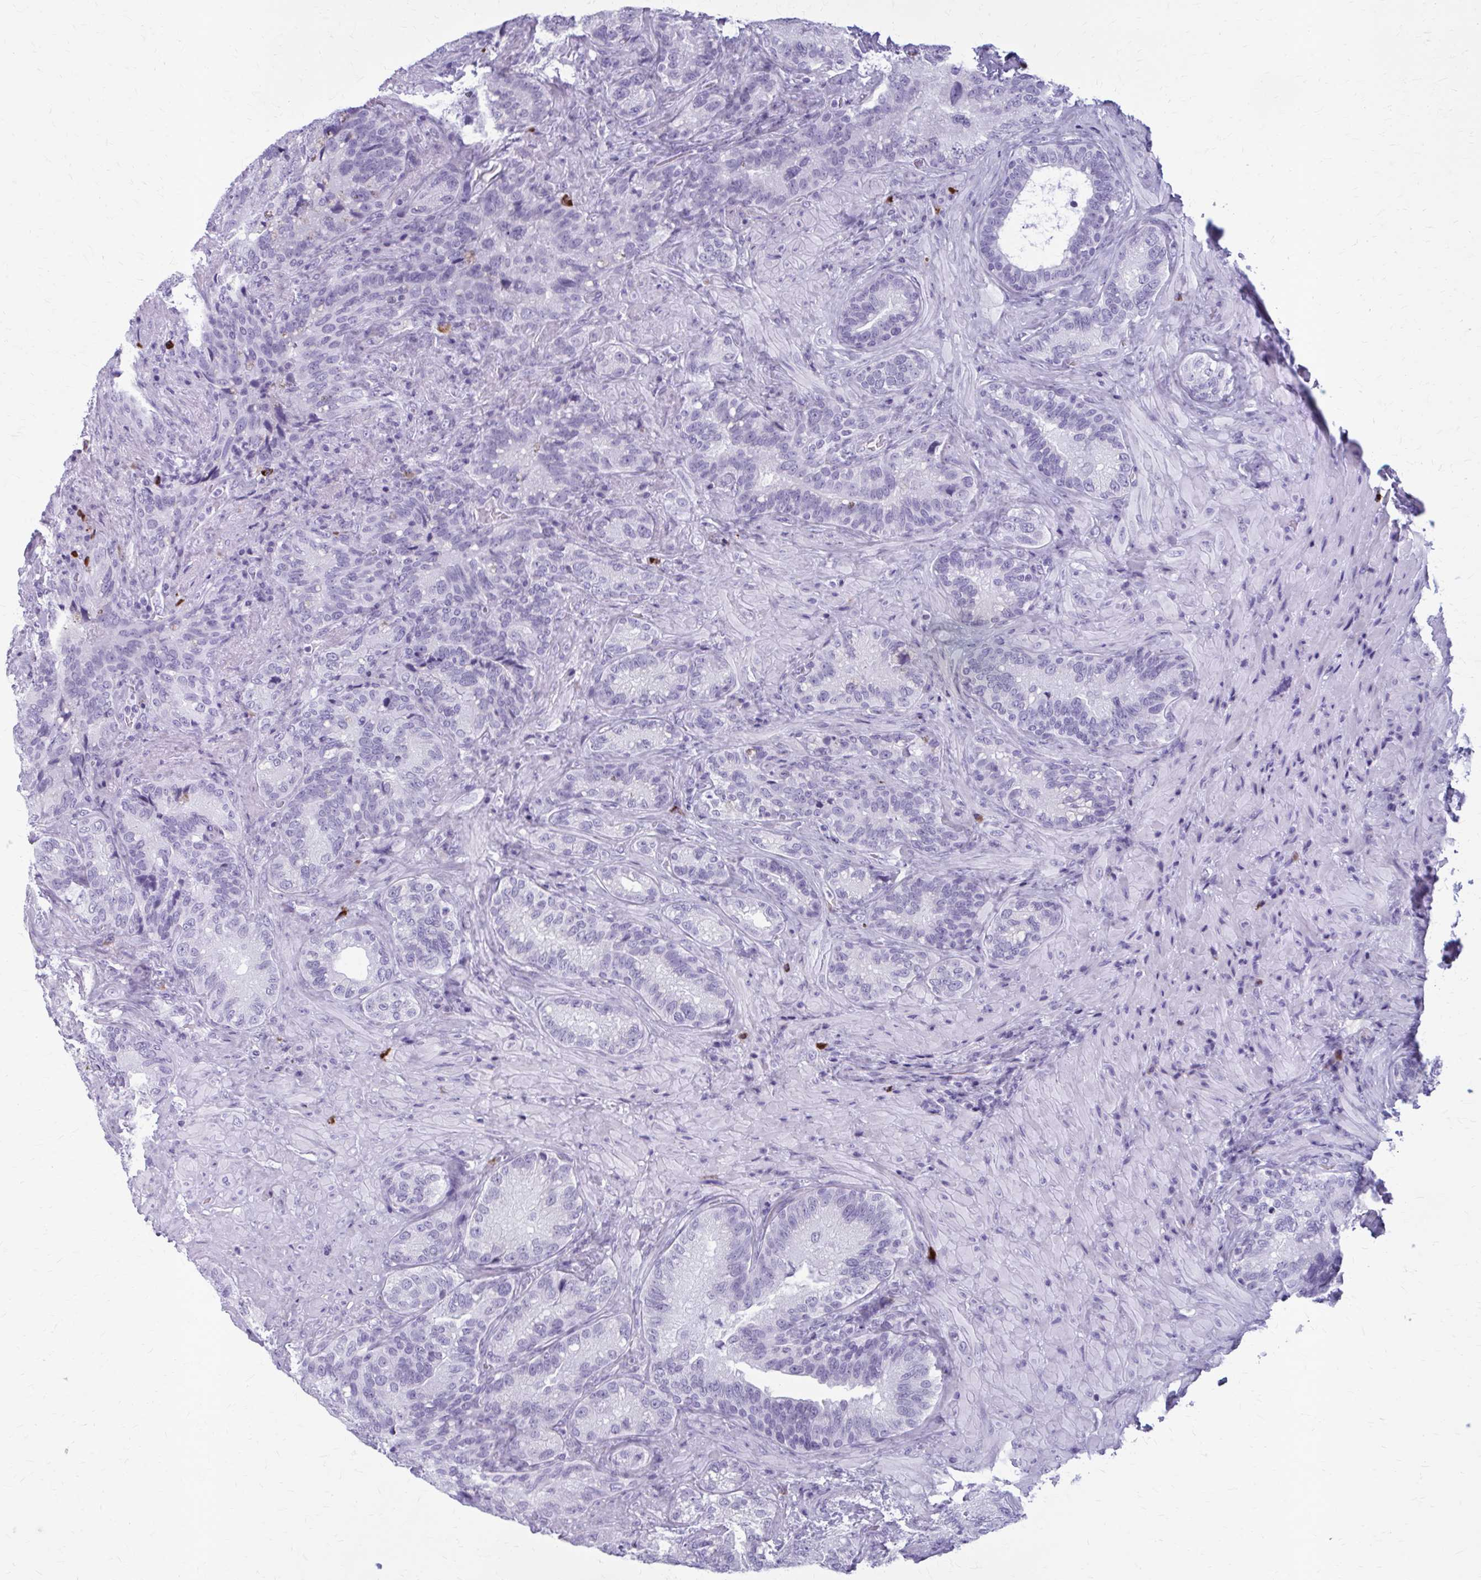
{"staining": {"intensity": "negative", "quantity": "none", "location": "none"}, "tissue": "seminal vesicle", "cell_type": "Glandular cells", "image_type": "normal", "snomed": [{"axis": "morphology", "description": "Normal tissue, NOS"}, {"axis": "topography", "description": "Seminal veicle"}], "caption": "DAB (3,3'-diaminobenzidine) immunohistochemical staining of benign seminal vesicle demonstrates no significant expression in glandular cells.", "gene": "ZDHHC7", "patient": {"sex": "male", "age": 68}}